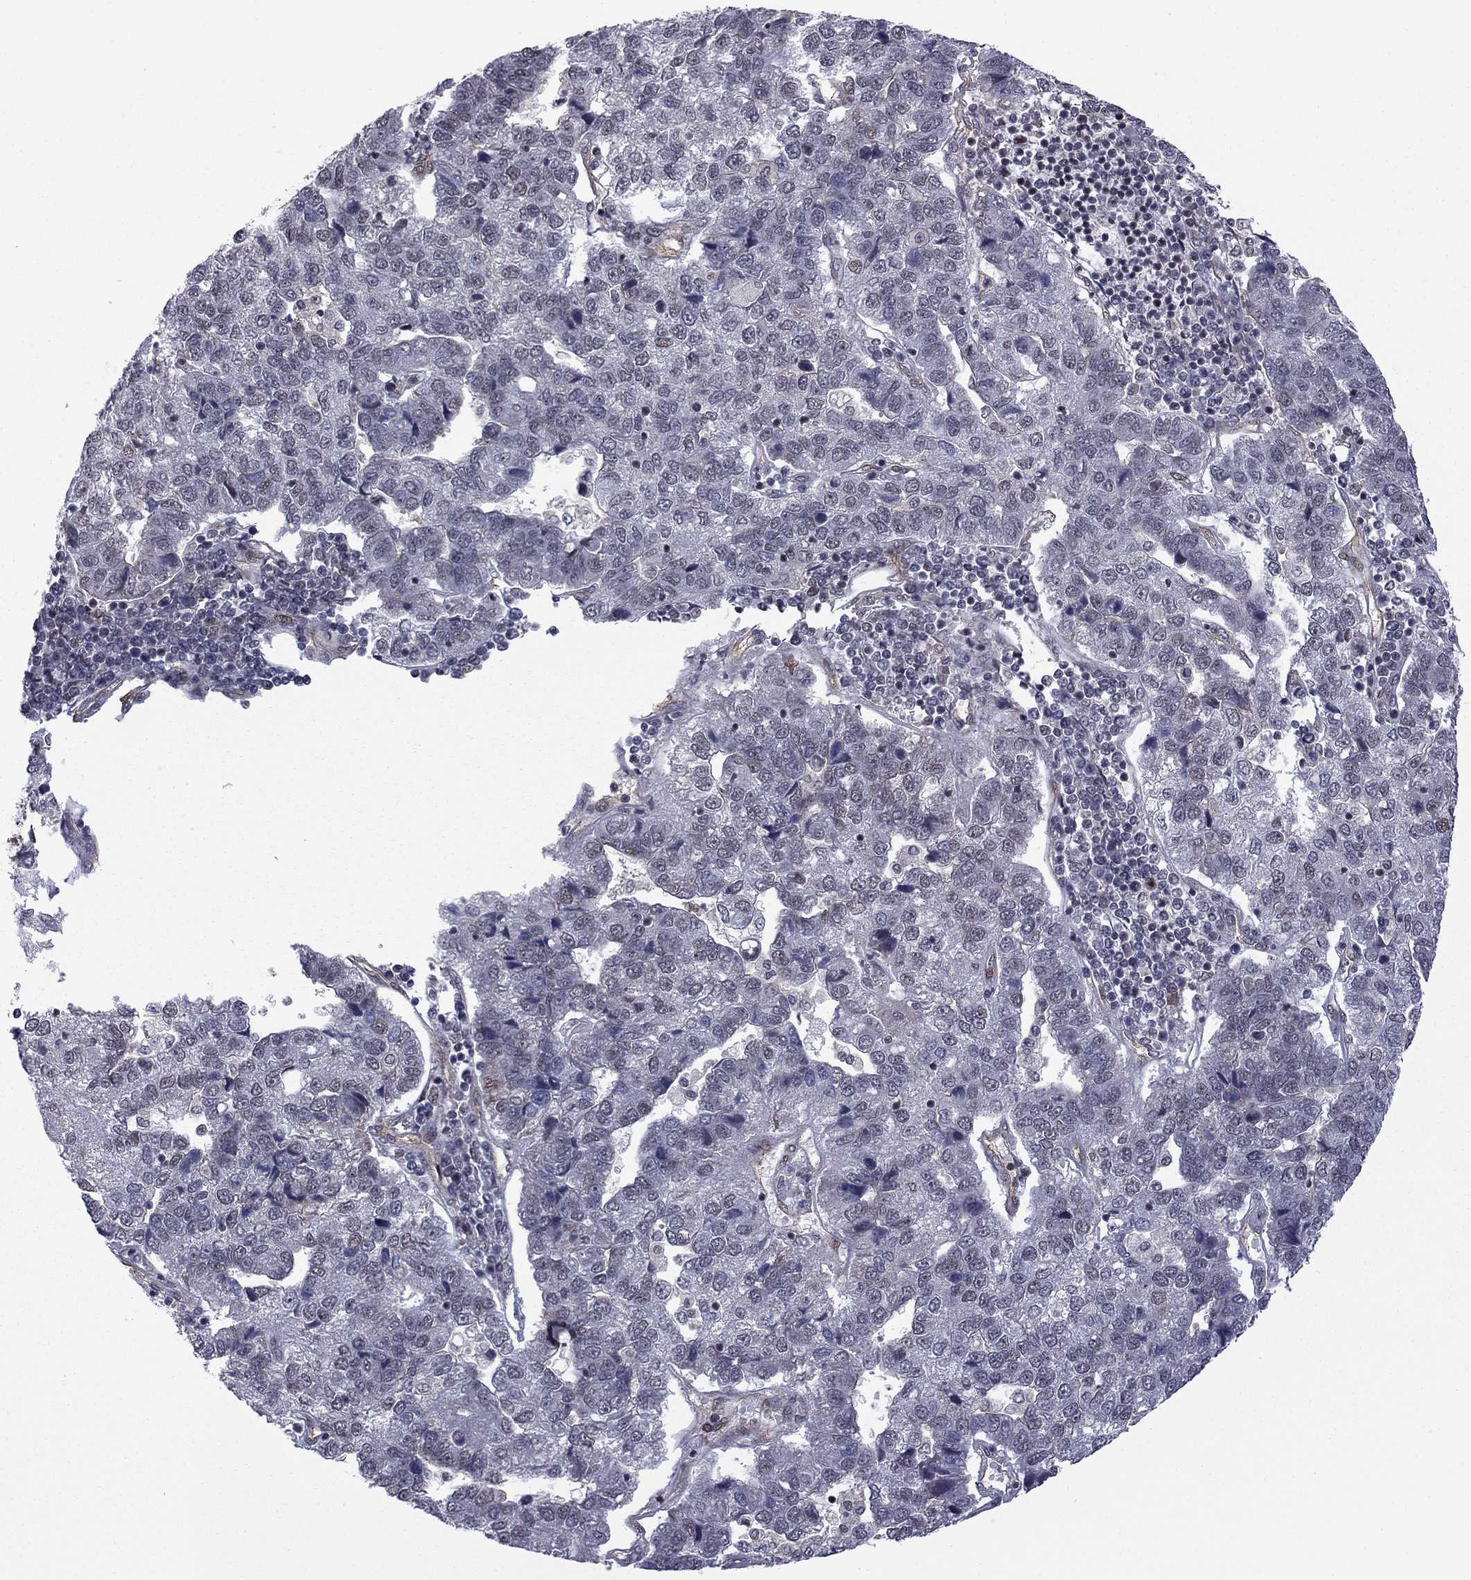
{"staining": {"intensity": "negative", "quantity": "none", "location": "none"}, "tissue": "pancreatic cancer", "cell_type": "Tumor cells", "image_type": "cancer", "snomed": [{"axis": "morphology", "description": "Adenocarcinoma, NOS"}, {"axis": "topography", "description": "Pancreas"}], "caption": "A histopathology image of pancreatic cancer stained for a protein exhibits no brown staining in tumor cells.", "gene": "BRF1", "patient": {"sex": "female", "age": 61}}